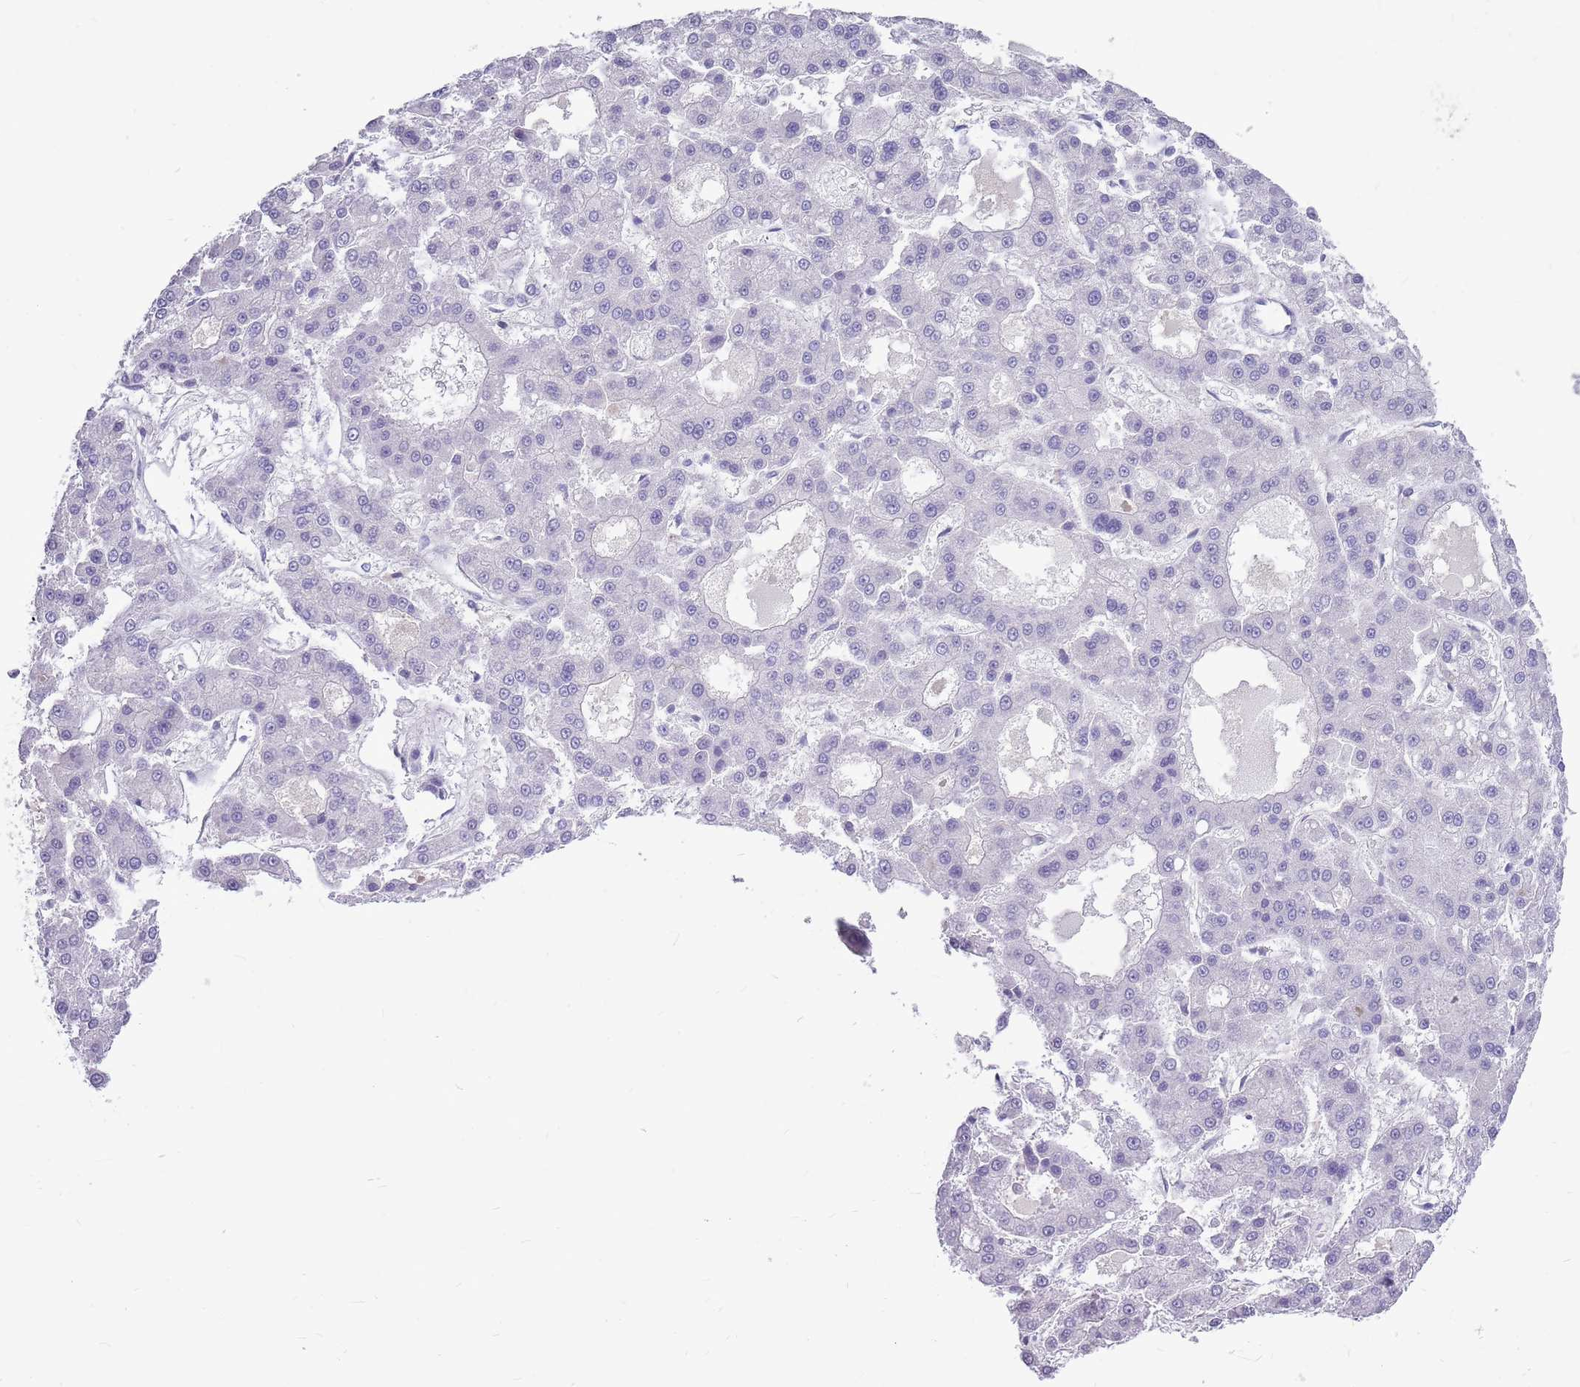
{"staining": {"intensity": "negative", "quantity": "none", "location": "none"}, "tissue": "liver cancer", "cell_type": "Tumor cells", "image_type": "cancer", "snomed": [{"axis": "morphology", "description": "Carcinoma, Hepatocellular, NOS"}, {"axis": "topography", "description": "Liver"}], "caption": "Photomicrograph shows no significant protein staining in tumor cells of liver cancer. (Immunohistochemistry, brightfield microscopy, high magnification).", "gene": "ZNF425", "patient": {"sex": "male", "age": 70}}